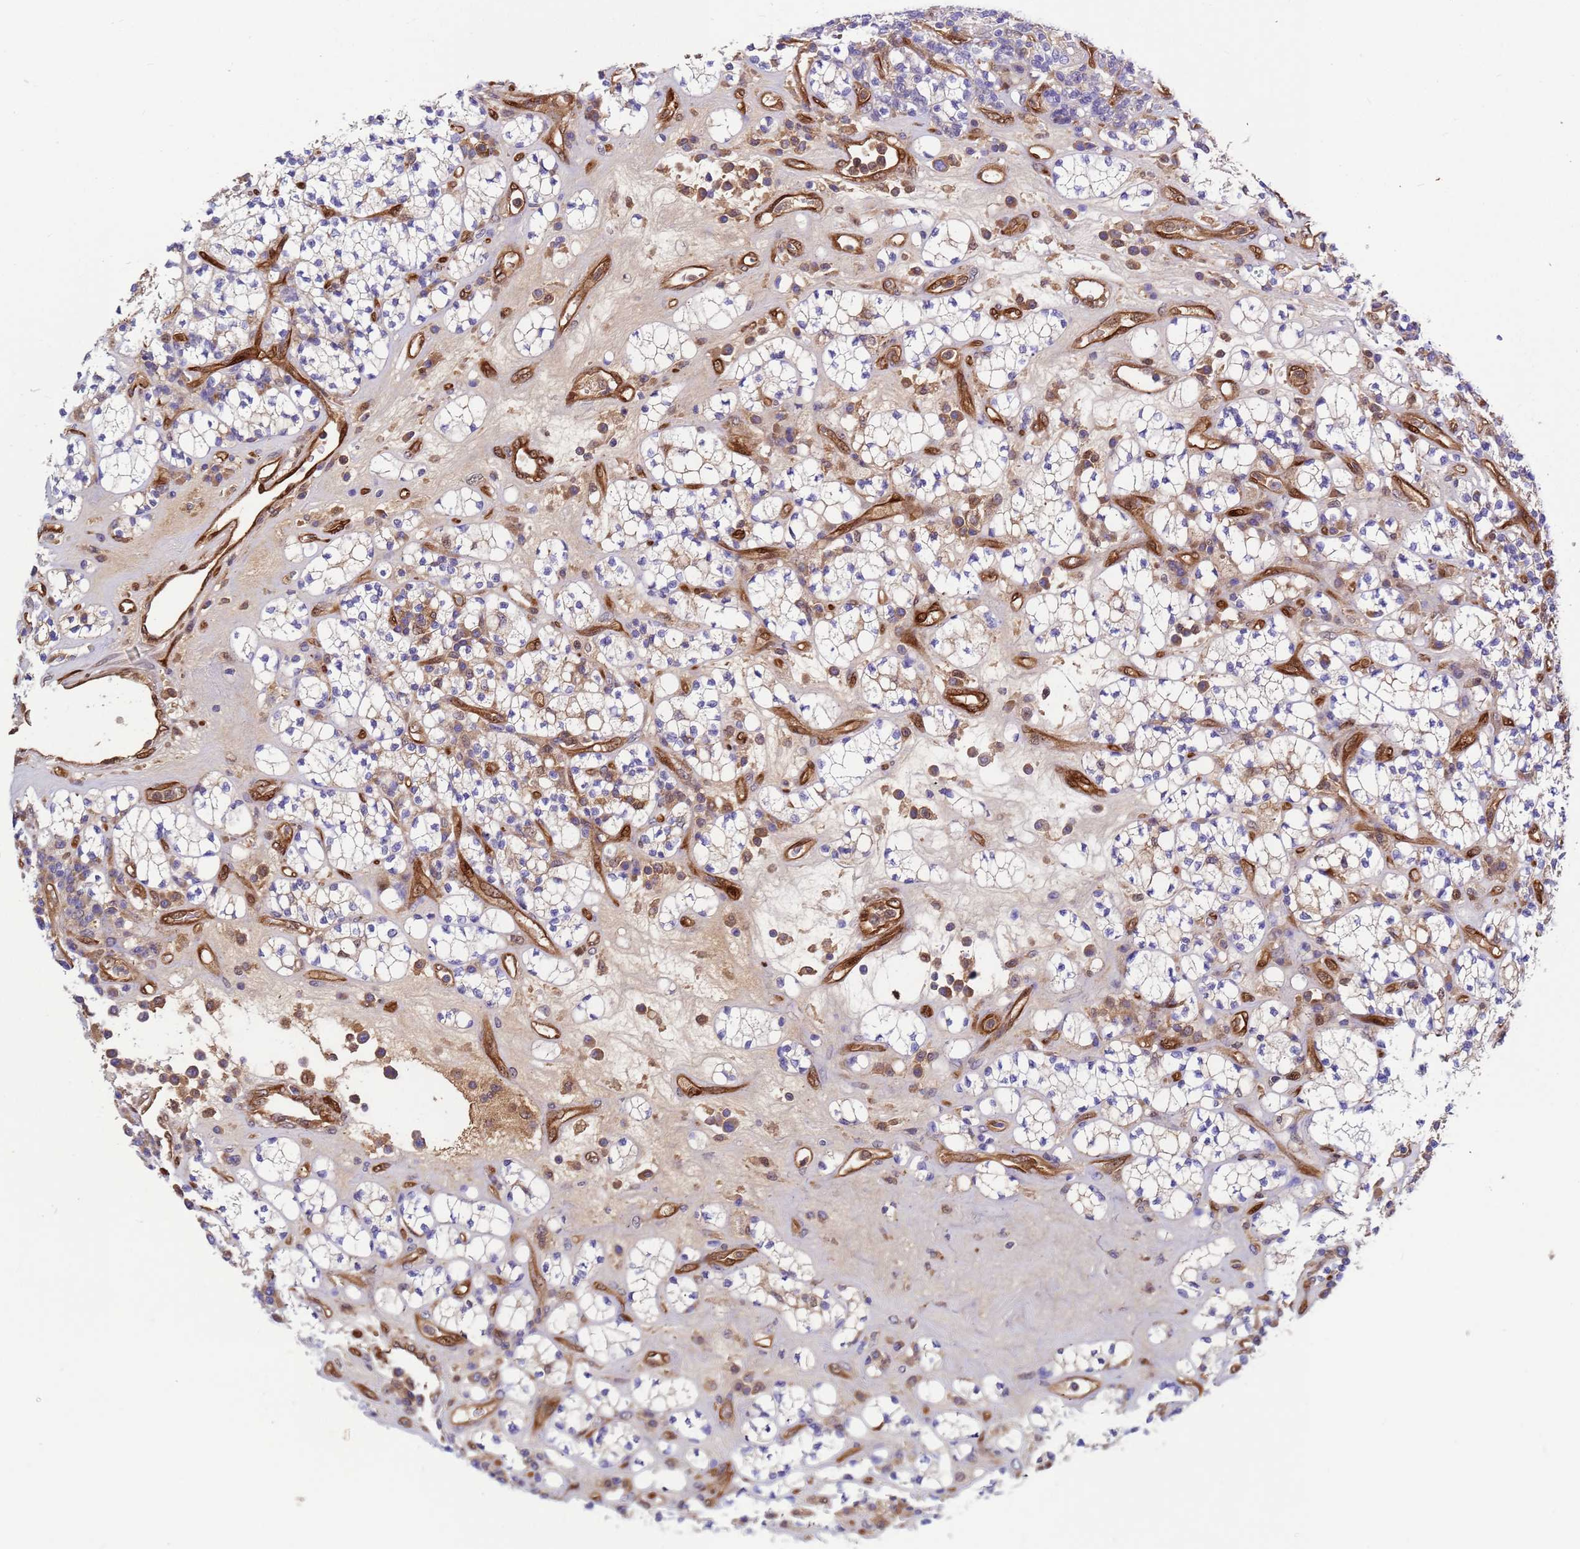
{"staining": {"intensity": "negative", "quantity": "none", "location": "none"}, "tissue": "renal cancer", "cell_type": "Tumor cells", "image_type": "cancer", "snomed": [{"axis": "morphology", "description": "Adenocarcinoma, NOS"}, {"axis": "topography", "description": "Kidney"}], "caption": "Human renal cancer stained for a protein using immunohistochemistry exhibits no positivity in tumor cells.", "gene": "FOXRED1", "patient": {"sex": "male", "age": 77}}